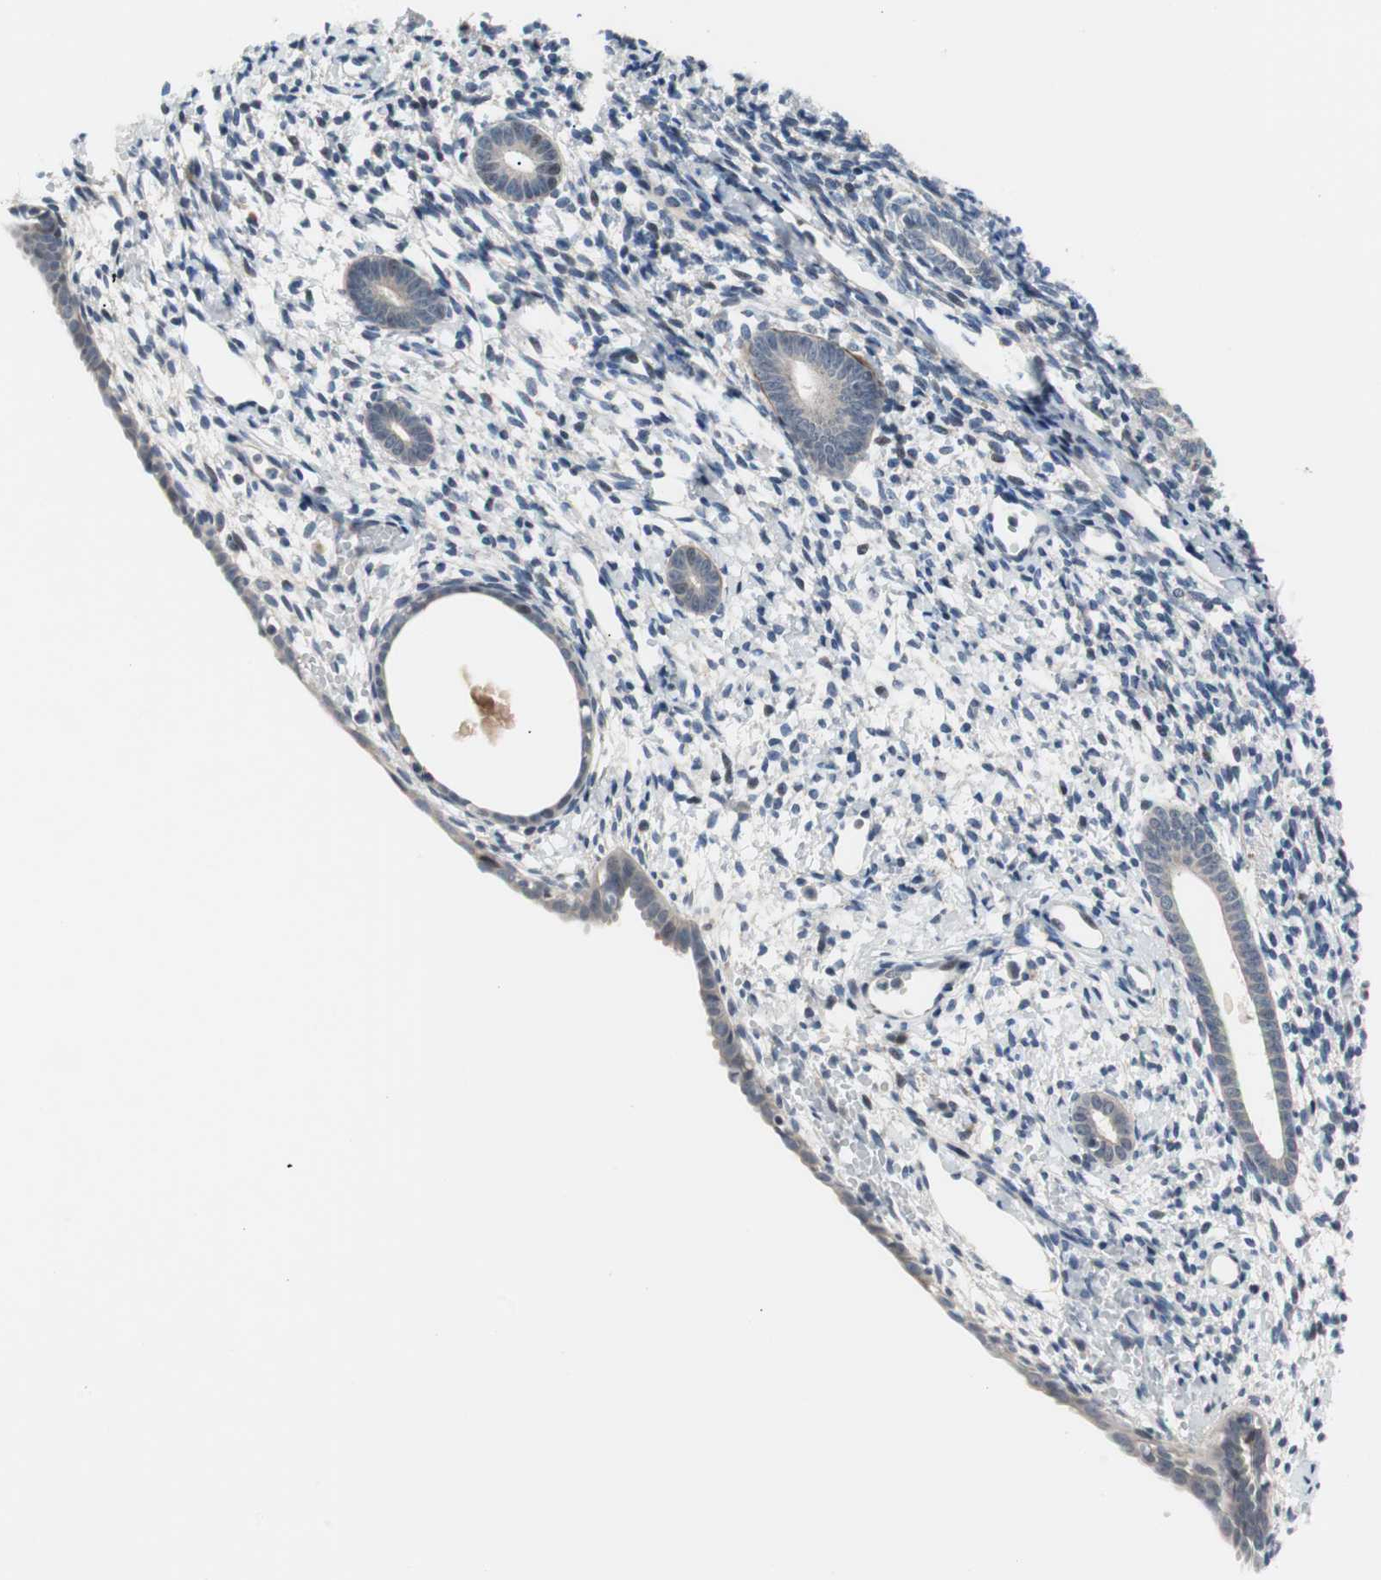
{"staining": {"intensity": "weak", "quantity": "<25%", "location": "nuclear"}, "tissue": "endometrium", "cell_type": "Cells in endometrial stroma", "image_type": "normal", "snomed": [{"axis": "morphology", "description": "Normal tissue, NOS"}, {"axis": "topography", "description": "Endometrium"}], "caption": "DAB (3,3'-diaminobenzidine) immunohistochemical staining of benign endometrium displays no significant positivity in cells in endometrial stroma. (DAB (3,3'-diaminobenzidine) IHC with hematoxylin counter stain).", "gene": "MAP2K4", "patient": {"sex": "female", "age": 71}}